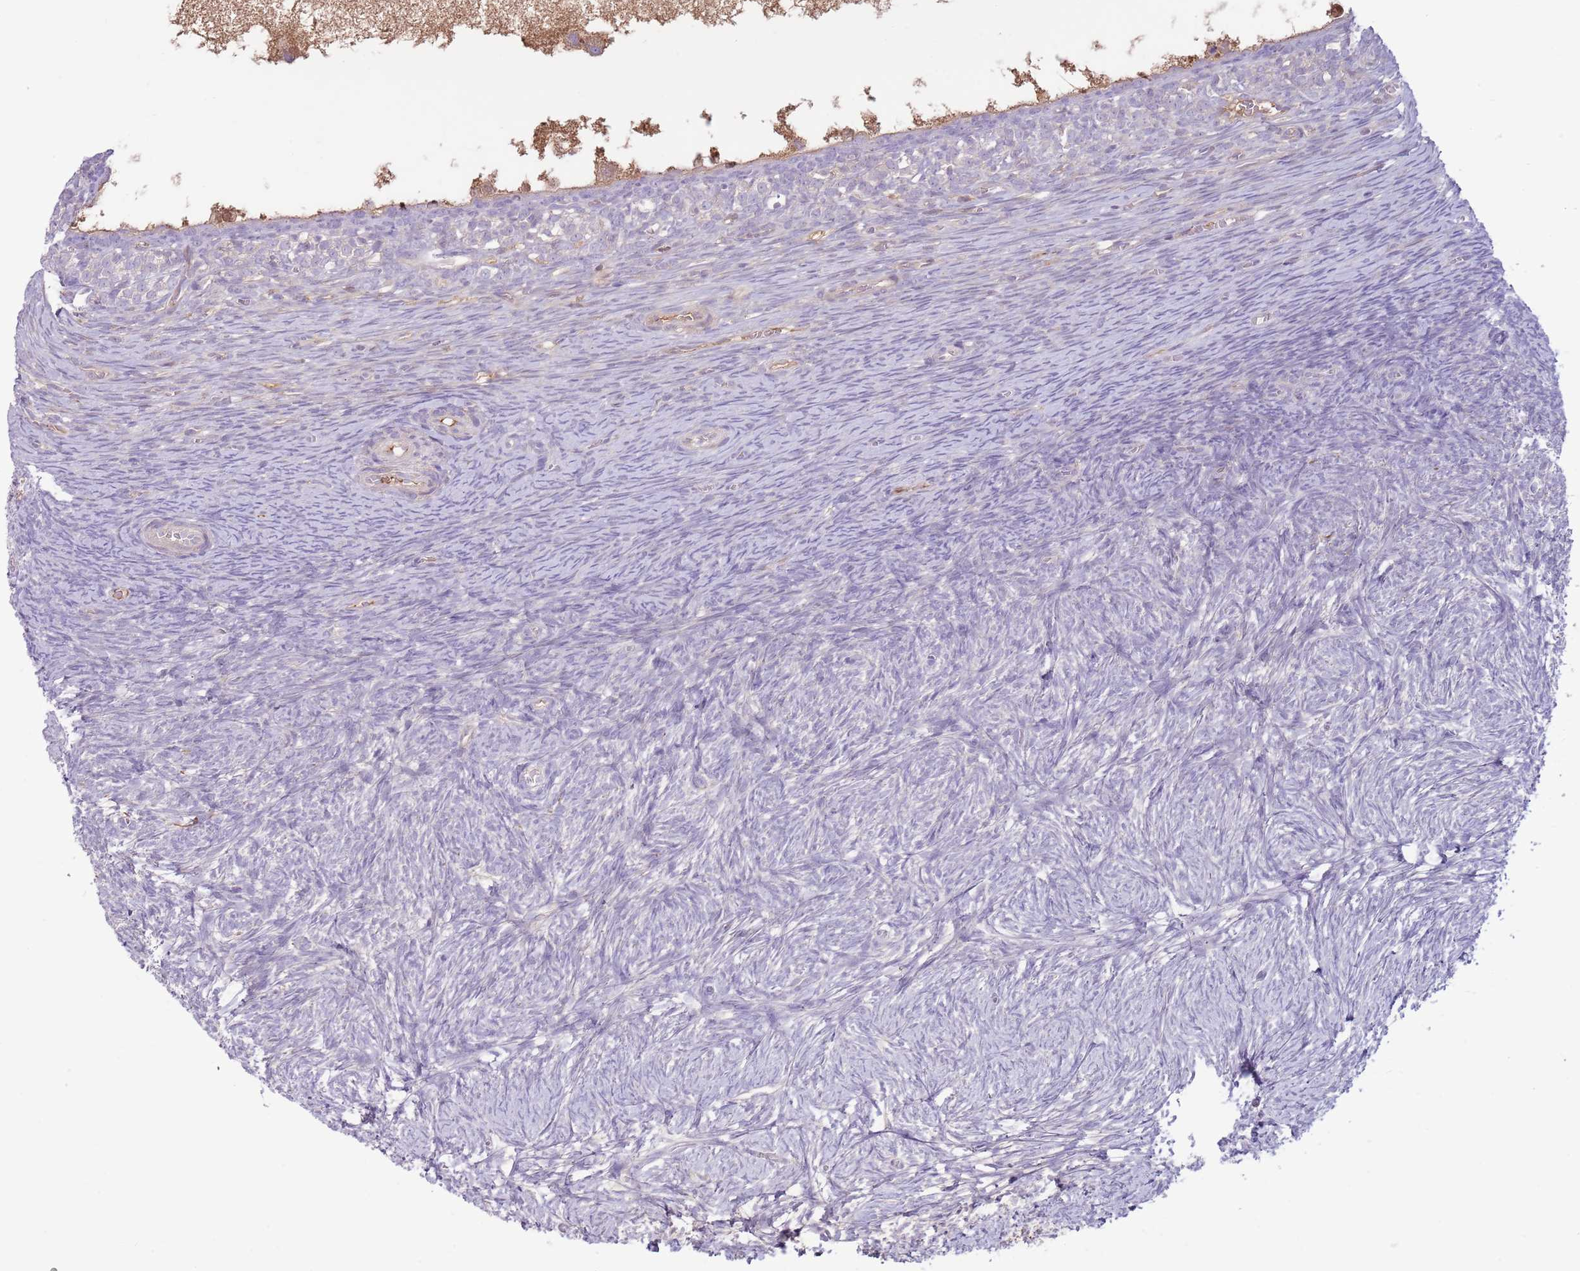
{"staining": {"intensity": "negative", "quantity": "none", "location": "none"}, "tissue": "ovary", "cell_type": "Ovarian stroma cells", "image_type": "normal", "snomed": [{"axis": "morphology", "description": "Normal tissue, NOS"}, {"axis": "topography", "description": "Ovary"}], "caption": "The histopathology image demonstrates no staining of ovarian stroma cells in normal ovary.", "gene": "CFH", "patient": {"sex": "female", "age": 39}}